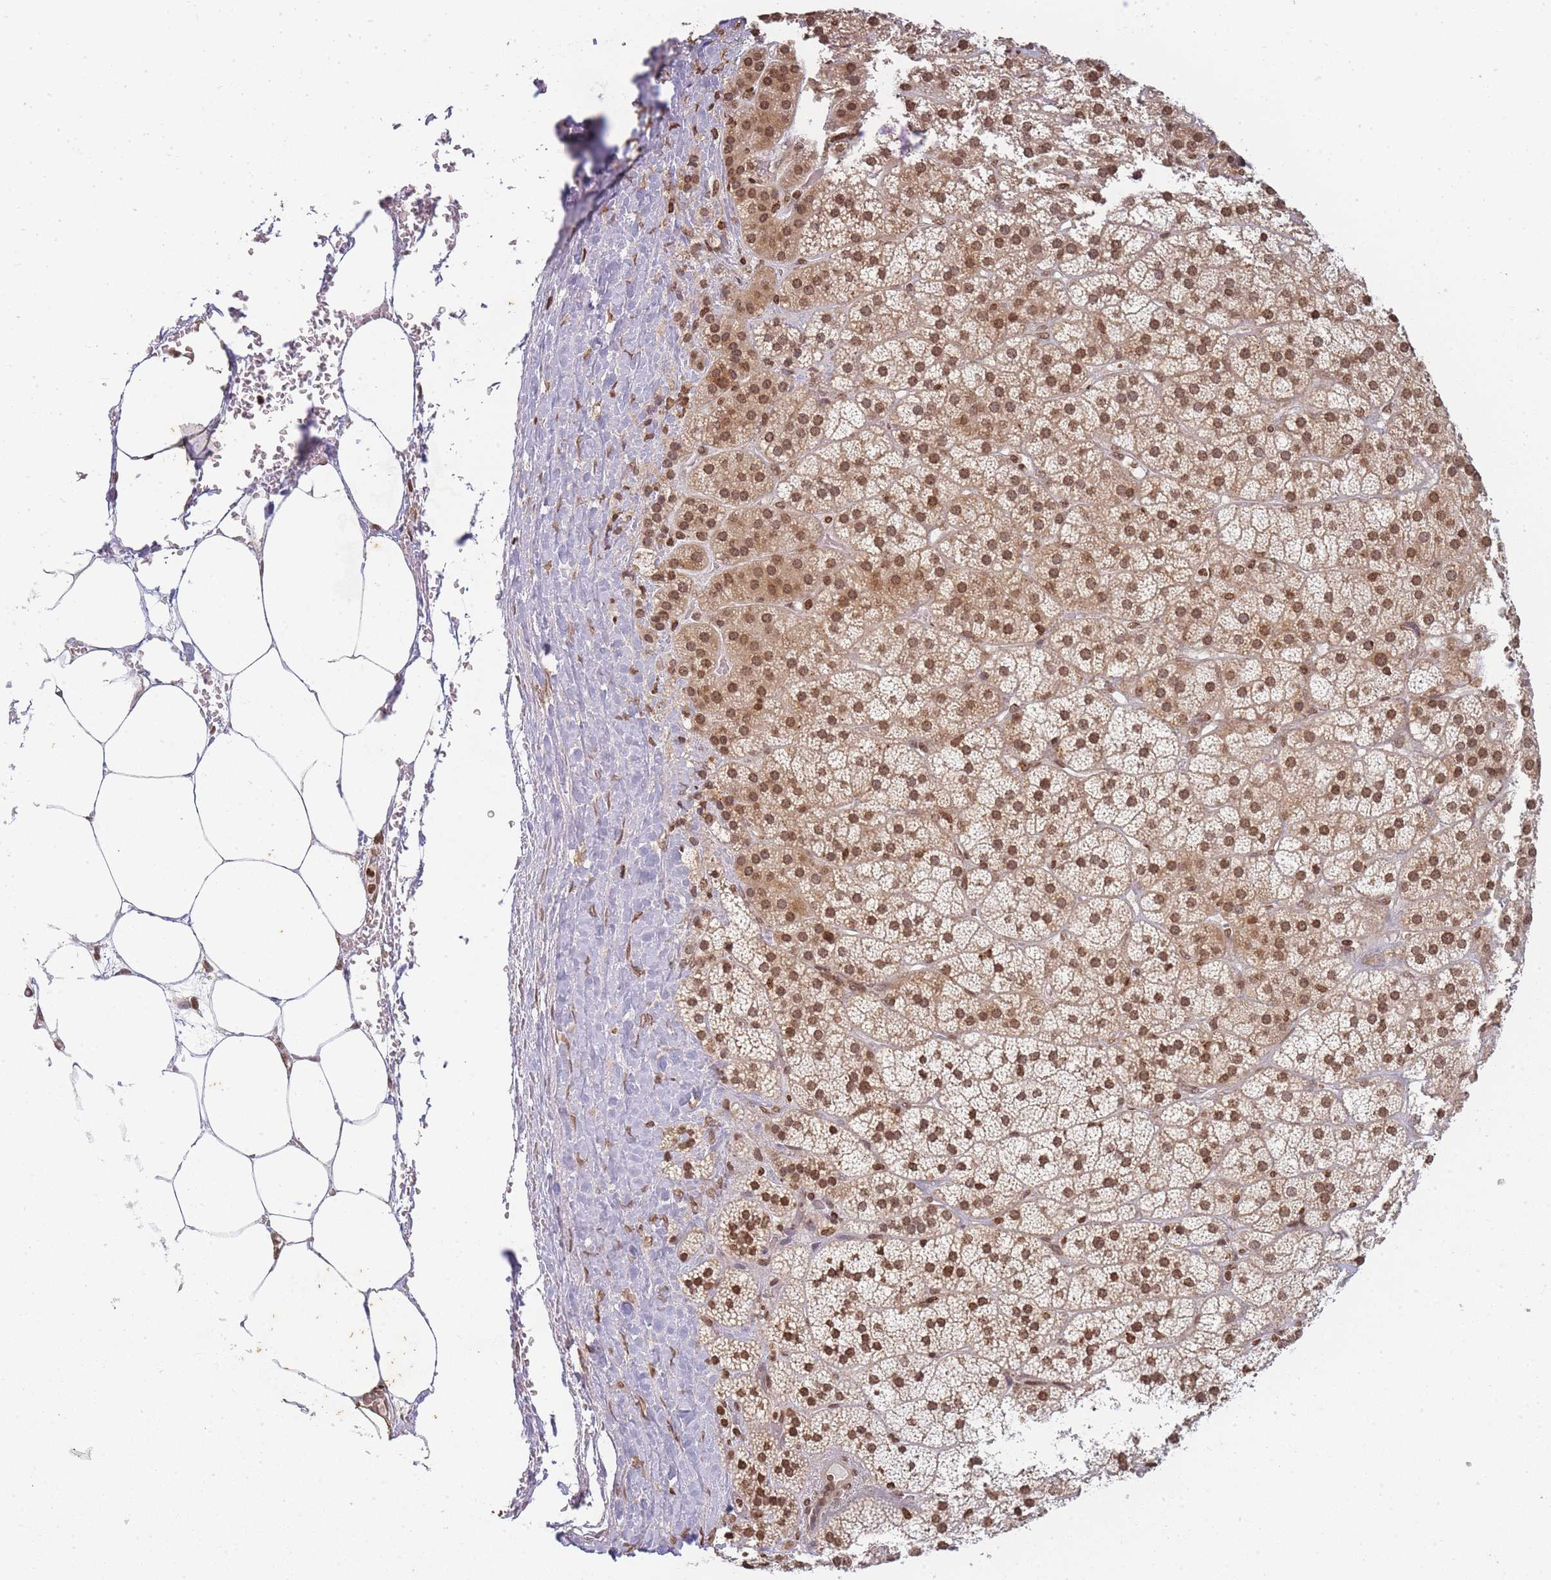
{"staining": {"intensity": "moderate", "quantity": ">75%", "location": "cytoplasmic/membranous,nuclear"}, "tissue": "adrenal gland", "cell_type": "Glandular cells", "image_type": "normal", "snomed": [{"axis": "morphology", "description": "Normal tissue, NOS"}, {"axis": "topography", "description": "Adrenal gland"}], "caption": "There is medium levels of moderate cytoplasmic/membranous,nuclear expression in glandular cells of unremarkable adrenal gland, as demonstrated by immunohistochemical staining (brown color).", "gene": "WWTR1", "patient": {"sex": "female", "age": 70}}